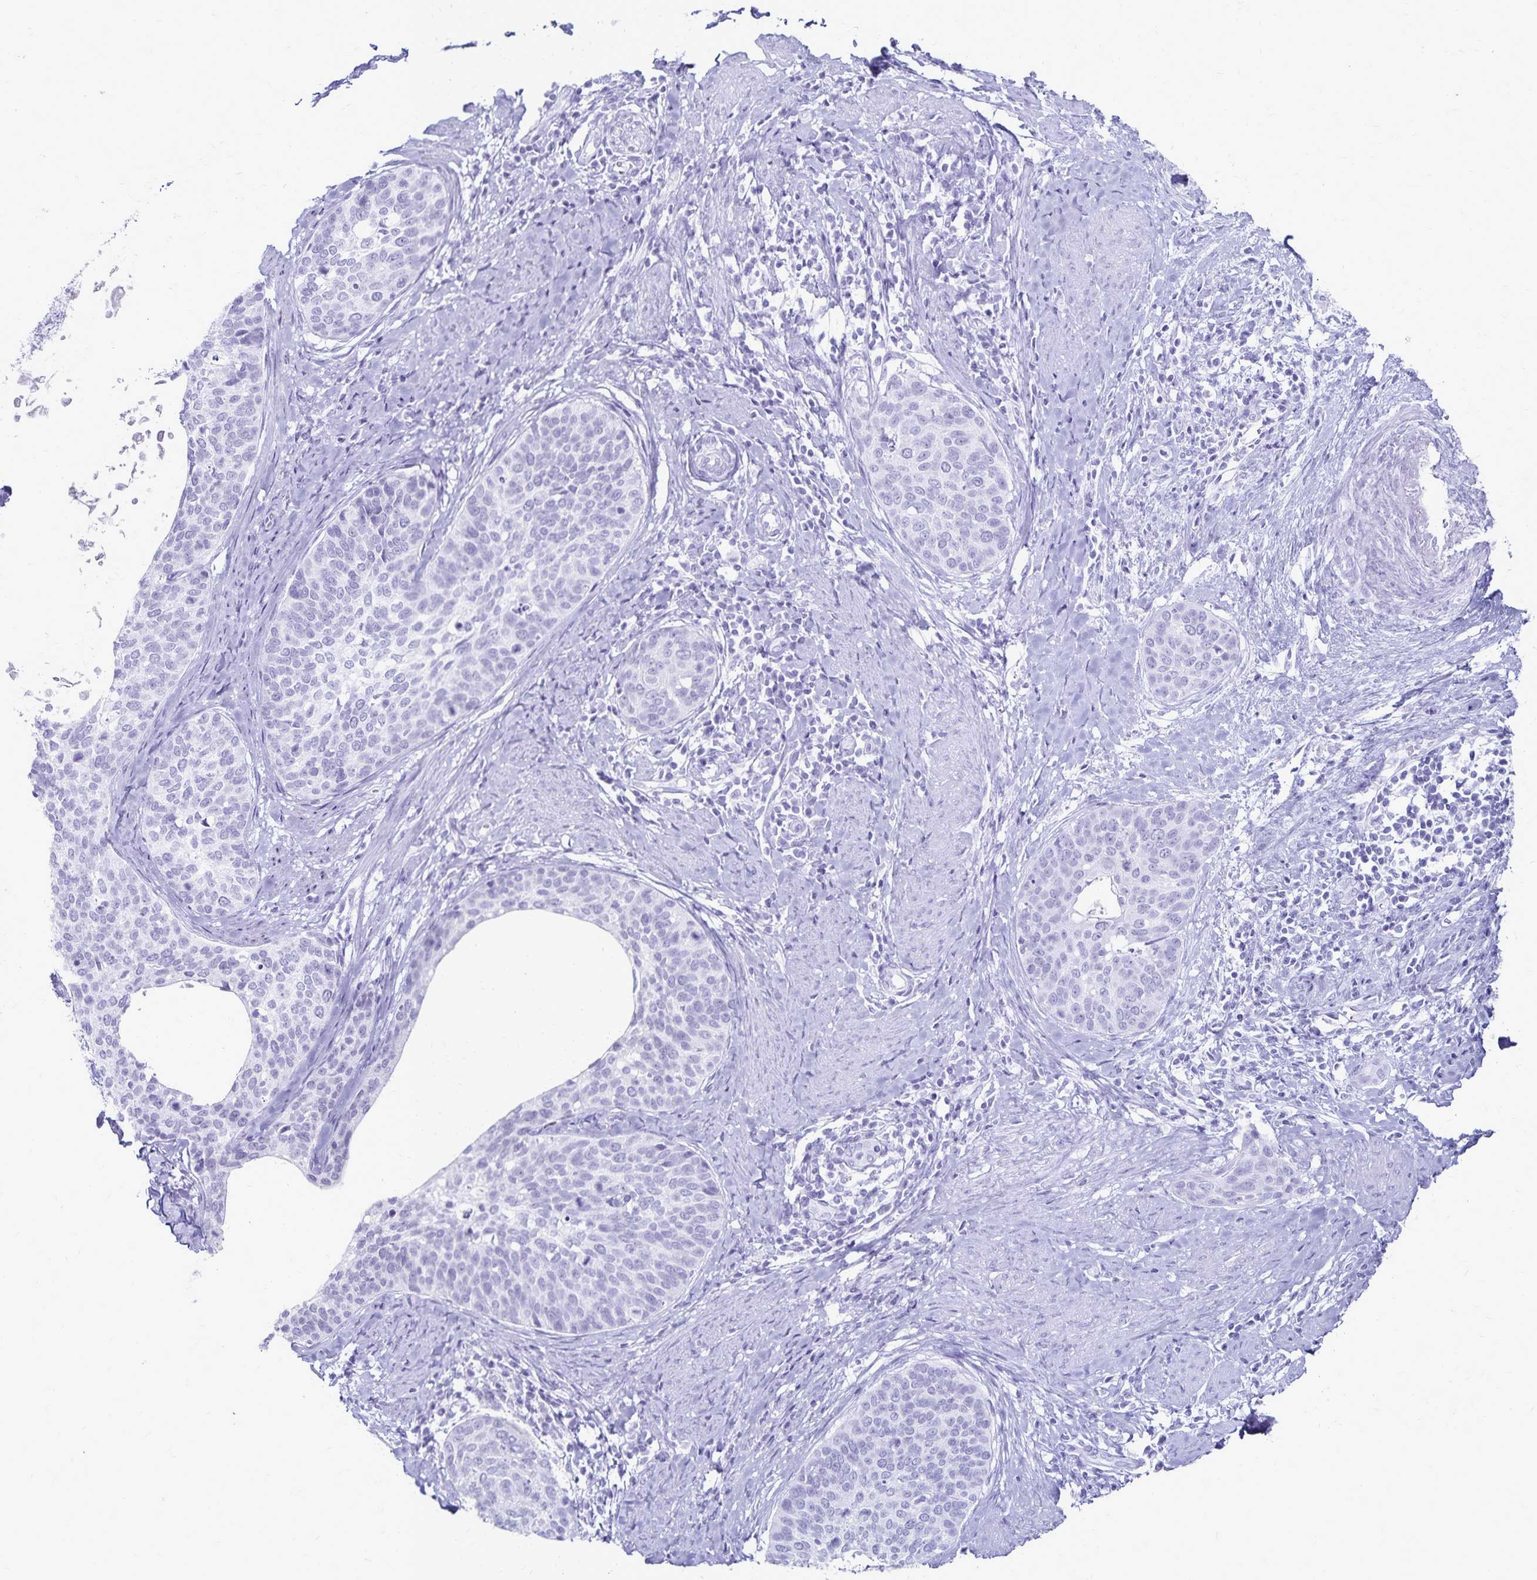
{"staining": {"intensity": "negative", "quantity": "none", "location": "none"}, "tissue": "cervical cancer", "cell_type": "Tumor cells", "image_type": "cancer", "snomed": [{"axis": "morphology", "description": "Squamous cell carcinoma, NOS"}, {"axis": "topography", "description": "Cervix"}], "caption": "This is an IHC image of cervical cancer. There is no staining in tumor cells.", "gene": "GIP", "patient": {"sex": "female", "age": 69}}